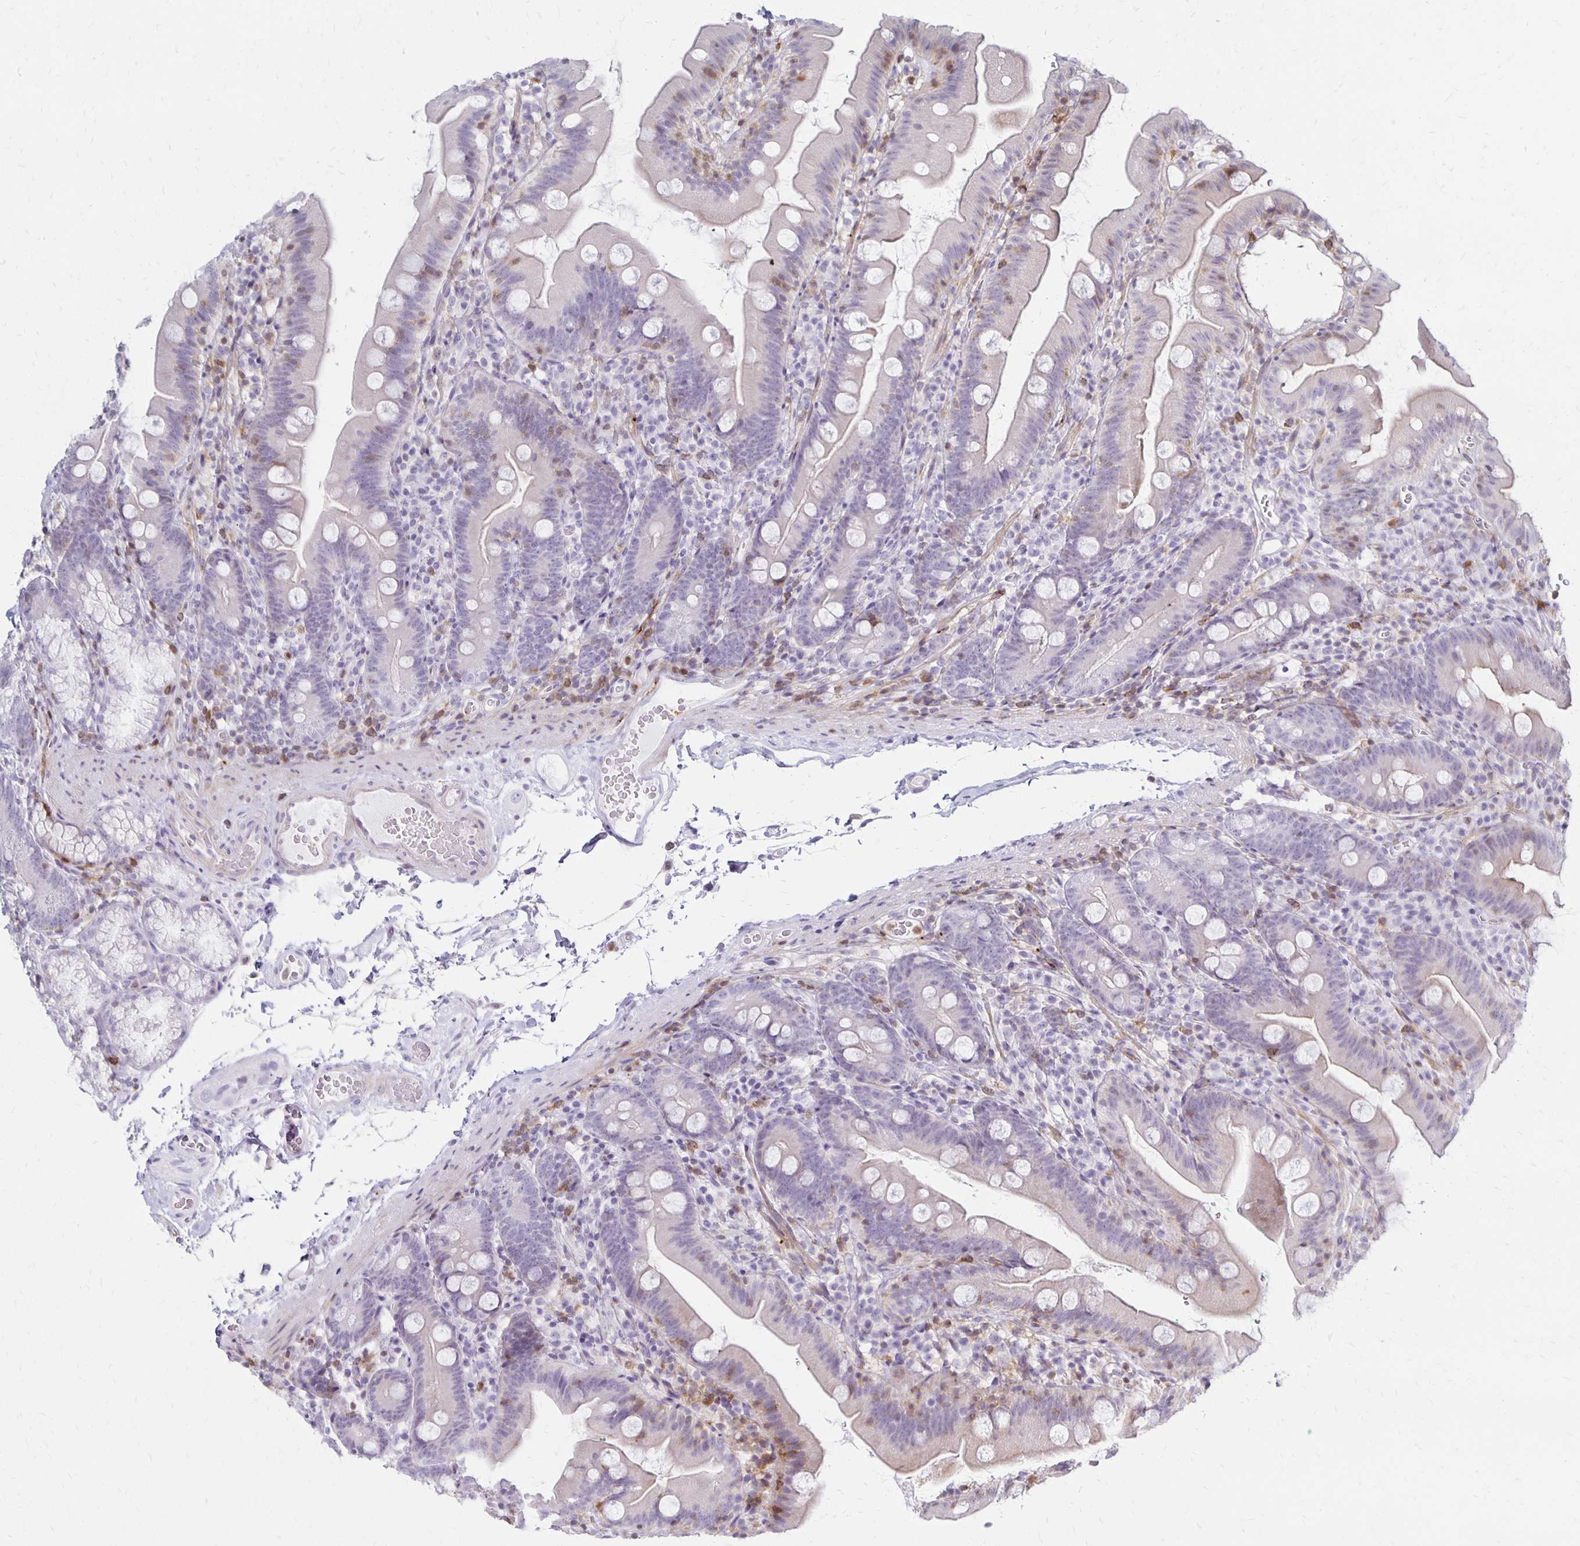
{"staining": {"intensity": "negative", "quantity": "none", "location": "none"}, "tissue": "duodenum", "cell_type": "Glandular cells", "image_type": "normal", "snomed": [{"axis": "morphology", "description": "Normal tissue, NOS"}, {"axis": "topography", "description": "Duodenum"}], "caption": "An IHC image of benign duodenum is shown. There is no staining in glandular cells of duodenum. (Stains: DAB (3,3'-diaminobenzidine) immunohistochemistry with hematoxylin counter stain, Microscopy: brightfield microscopy at high magnification).", "gene": "CCL21", "patient": {"sex": "female", "age": 67}}